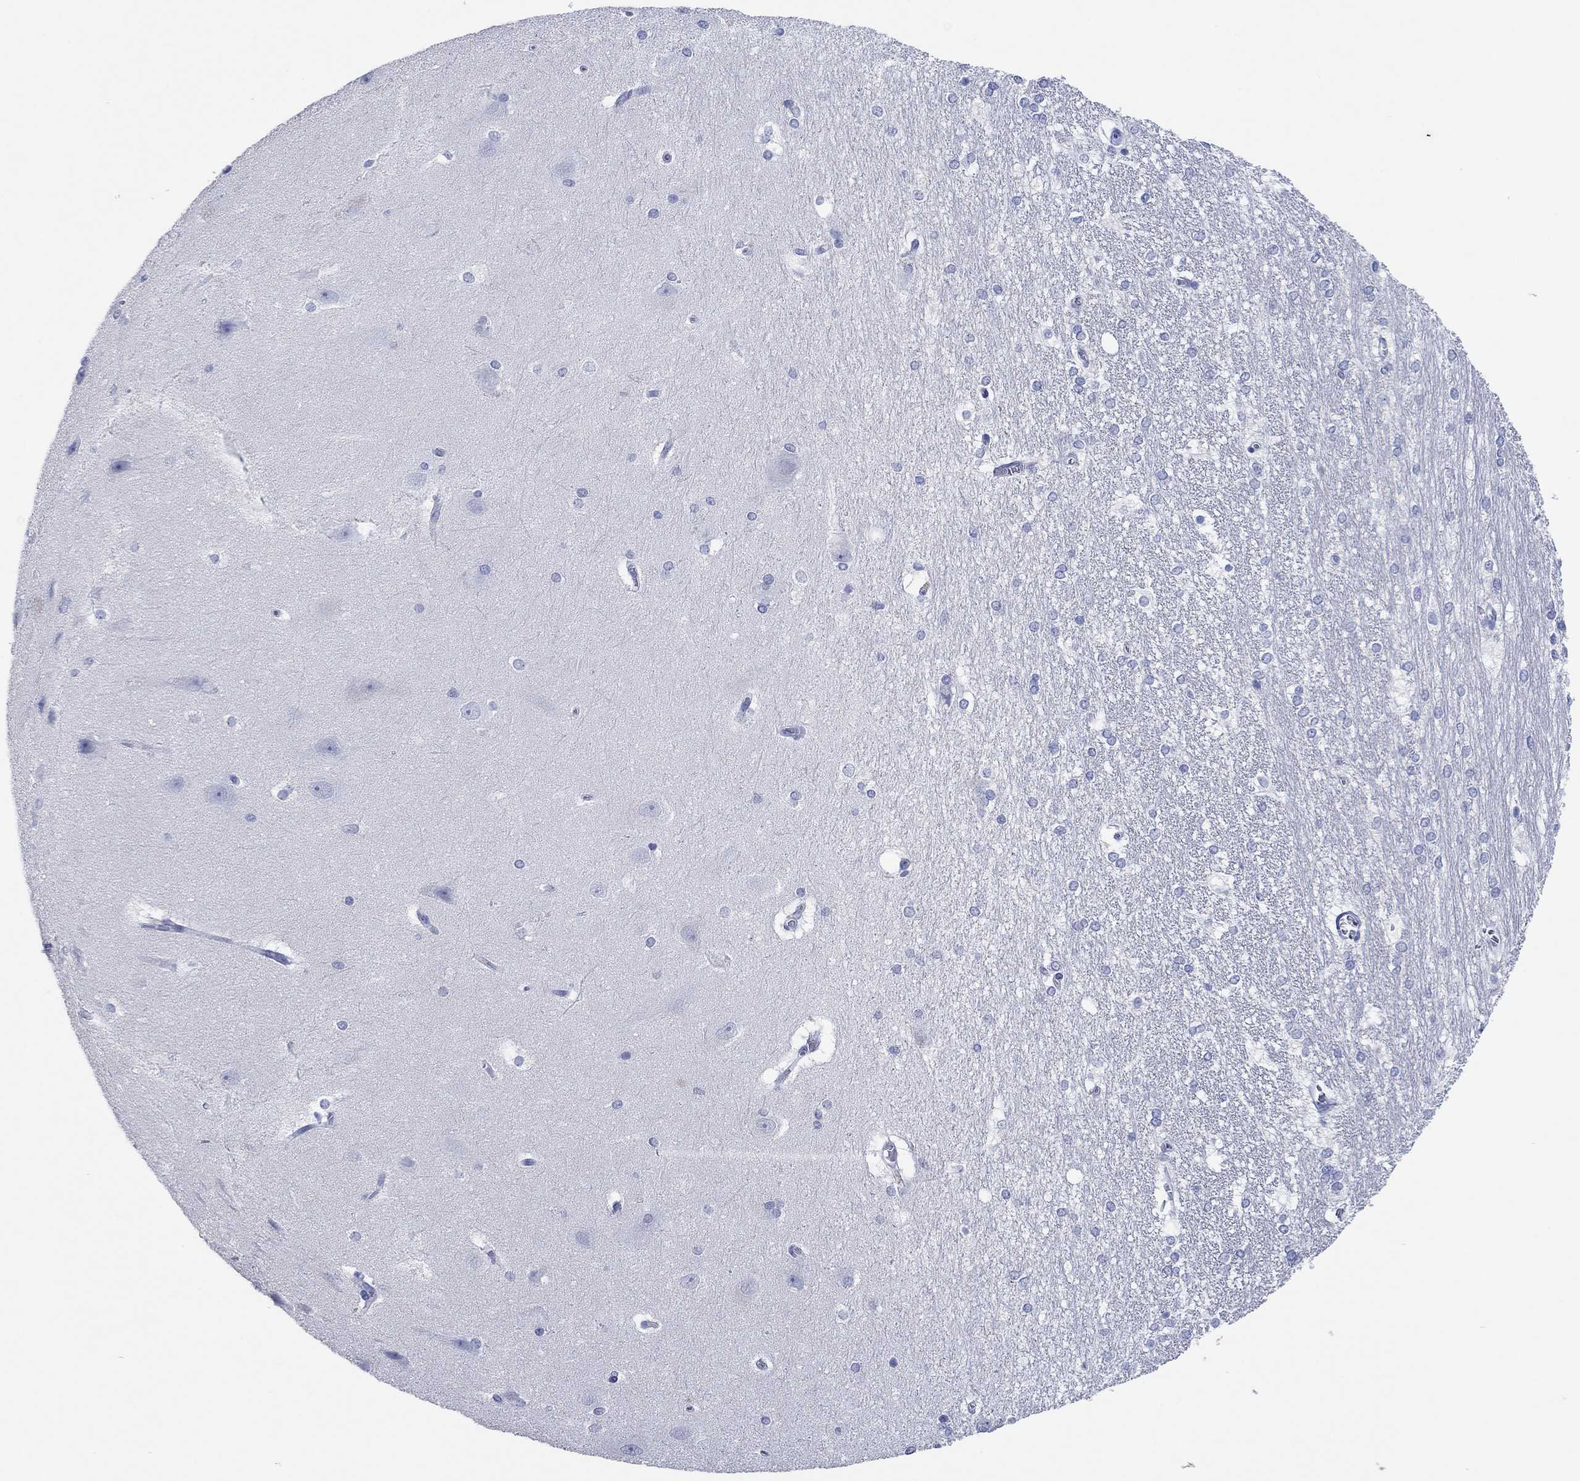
{"staining": {"intensity": "negative", "quantity": "none", "location": "none"}, "tissue": "hippocampus", "cell_type": "Glial cells", "image_type": "normal", "snomed": [{"axis": "morphology", "description": "Normal tissue, NOS"}, {"axis": "topography", "description": "Cerebral cortex"}, {"axis": "topography", "description": "Hippocampus"}], "caption": "Immunohistochemistry (IHC) histopathology image of unremarkable human hippocampus stained for a protein (brown), which shows no expression in glial cells. Brightfield microscopy of immunohistochemistry stained with DAB (brown) and hematoxylin (blue), captured at high magnification.", "gene": "POU5F1", "patient": {"sex": "female", "age": 19}}